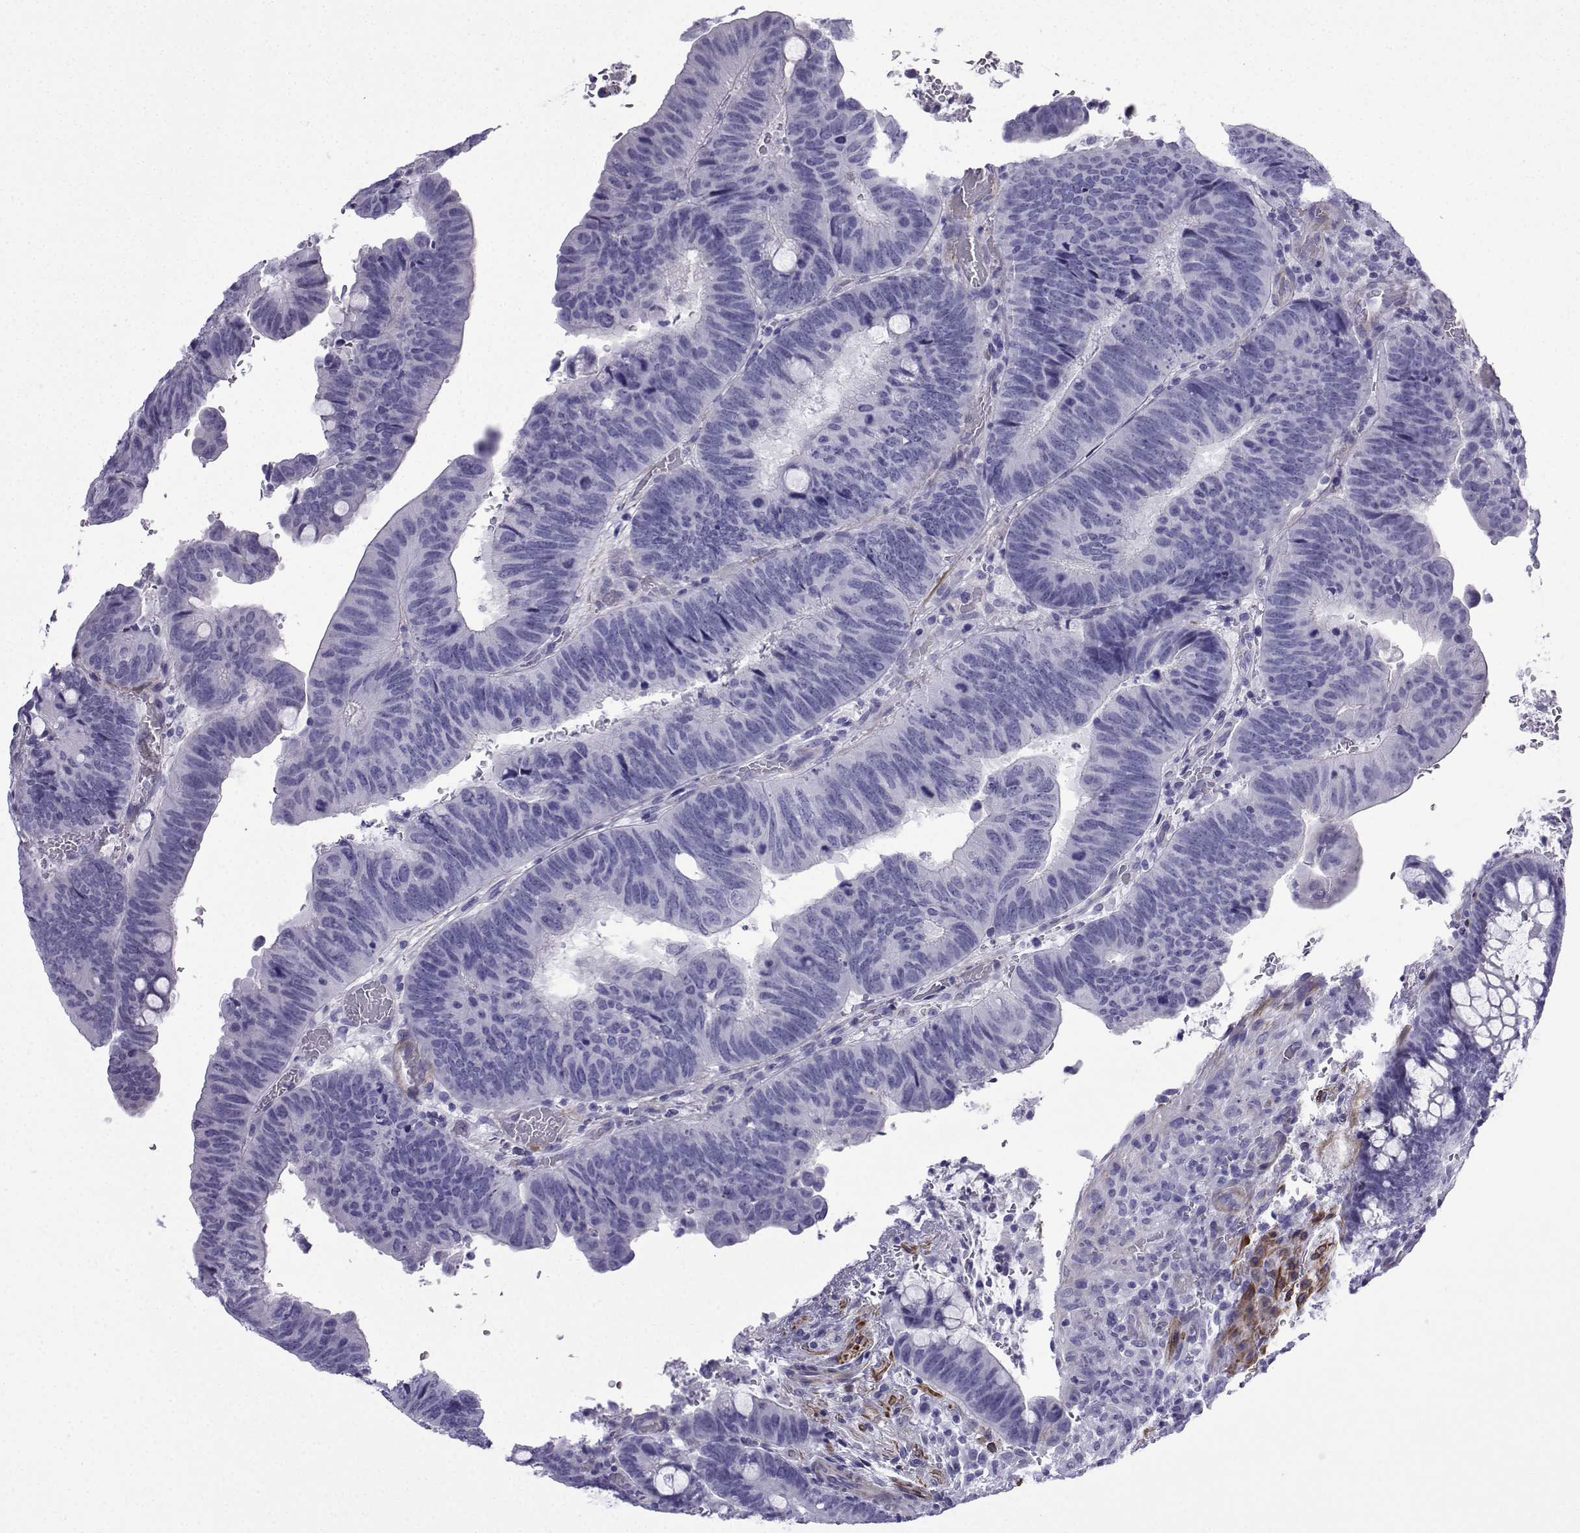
{"staining": {"intensity": "negative", "quantity": "none", "location": "none"}, "tissue": "colorectal cancer", "cell_type": "Tumor cells", "image_type": "cancer", "snomed": [{"axis": "morphology", "description": "Normal tissue, NOS"}, {"axis": "morphology", "description": "Adenocarcinoma, NOS"}, {"axis": "topography", "description": "Rectum"}], "caption": "Immunohistochemistry (IHC) image of neoplastic tissue: adenocarcinoma (colorectal) stained with DAB shows no significant protein staining in tumor cells.", "gene": "KCNF1", "patient": {"sex": "male", "age": 92}}